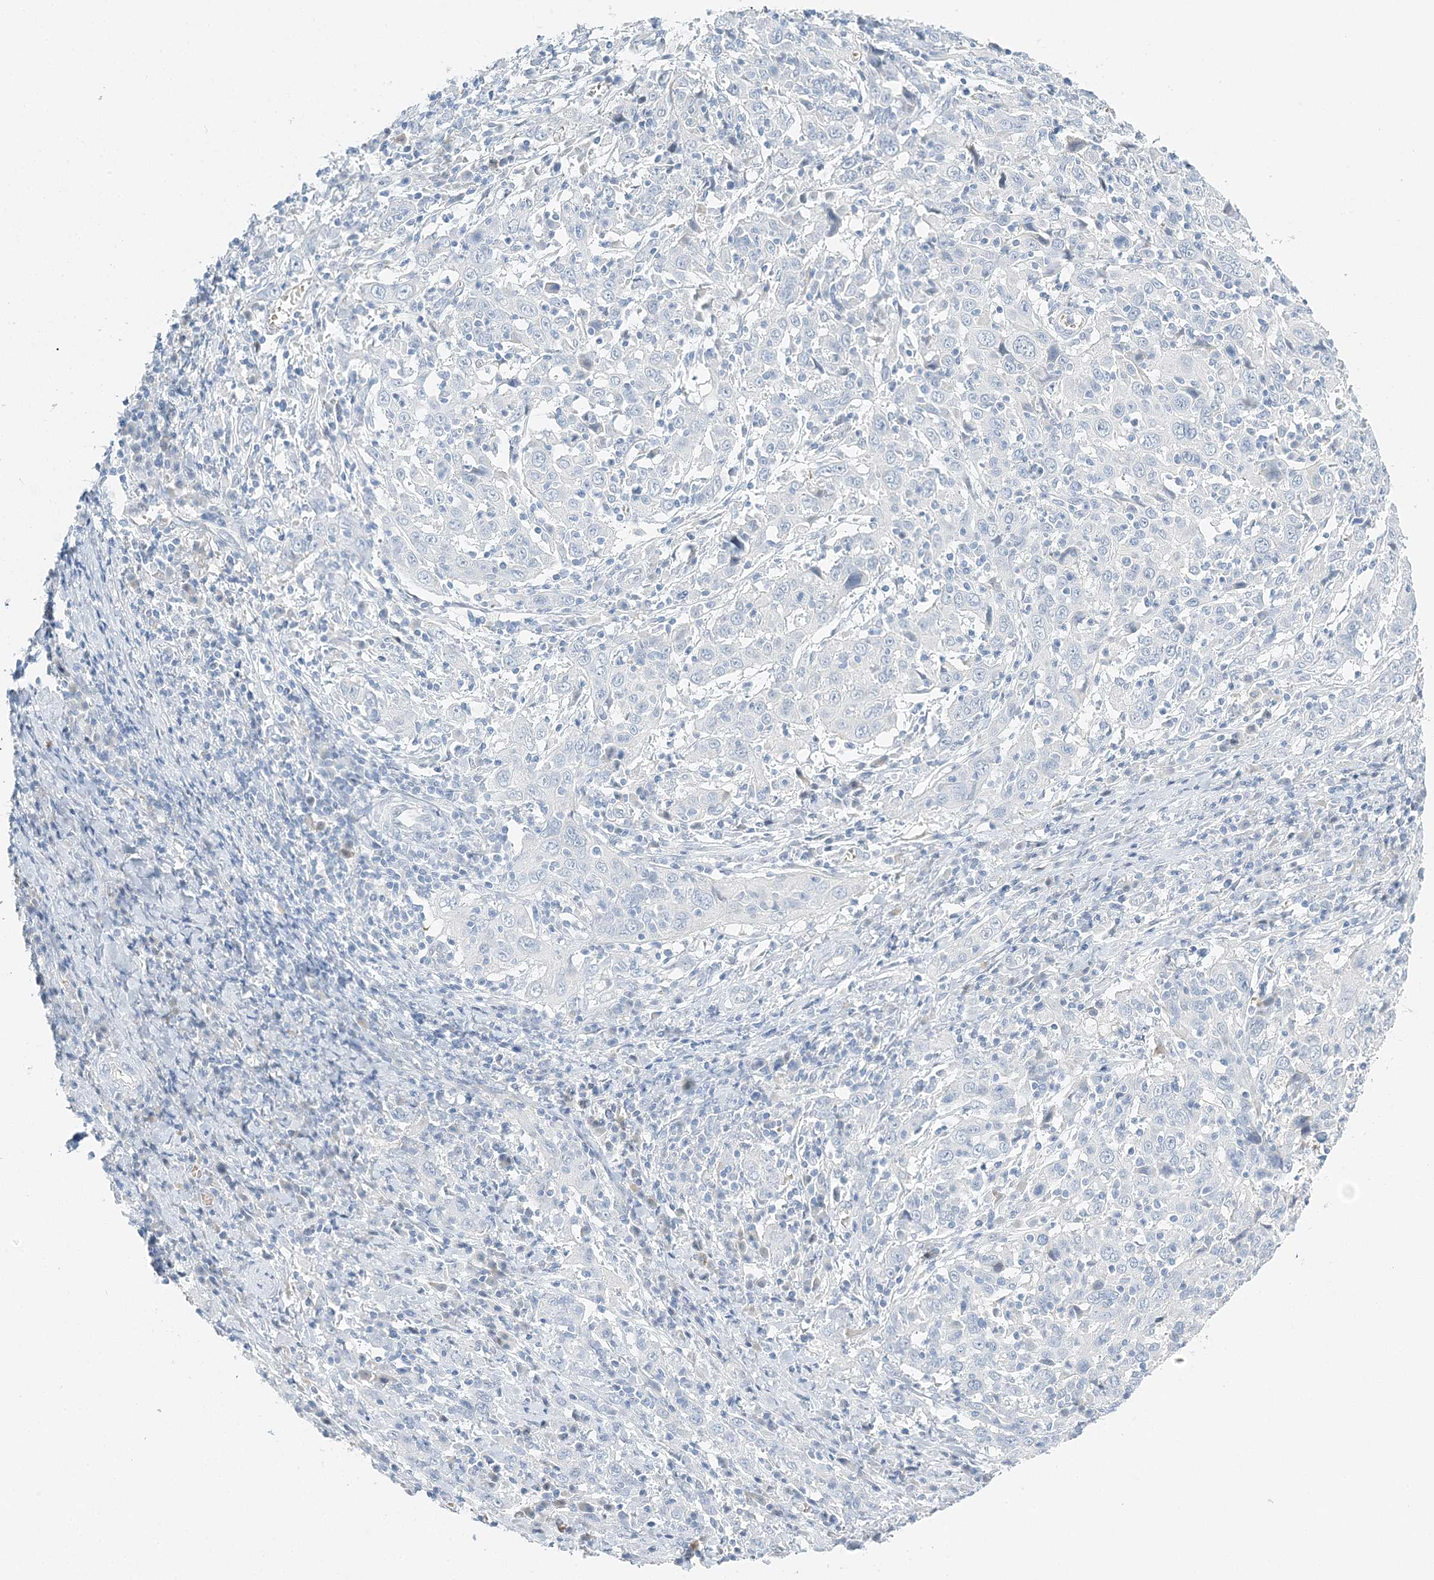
{"staining": {"intensity": "negative", "quantity": "none", "location": "none"}, "tissue": "cervical cancer", "cell_type": "Tumor cells", "image_type": "cancer", "snomed": [{"axis": "morphology", "description": "Squamous cell carcinoma, NOS"}, {"axis": "topography", "description": "Cervix"}], "caption": "Tumor cells are negative for protein expression in human cervical cancer (squamous cell carcinoma). (DAB immunohistochemistry (IHC) with hematoxylin counter stain).", "gene": "VILL", "patient": {"sex": "female", "age": 46}}